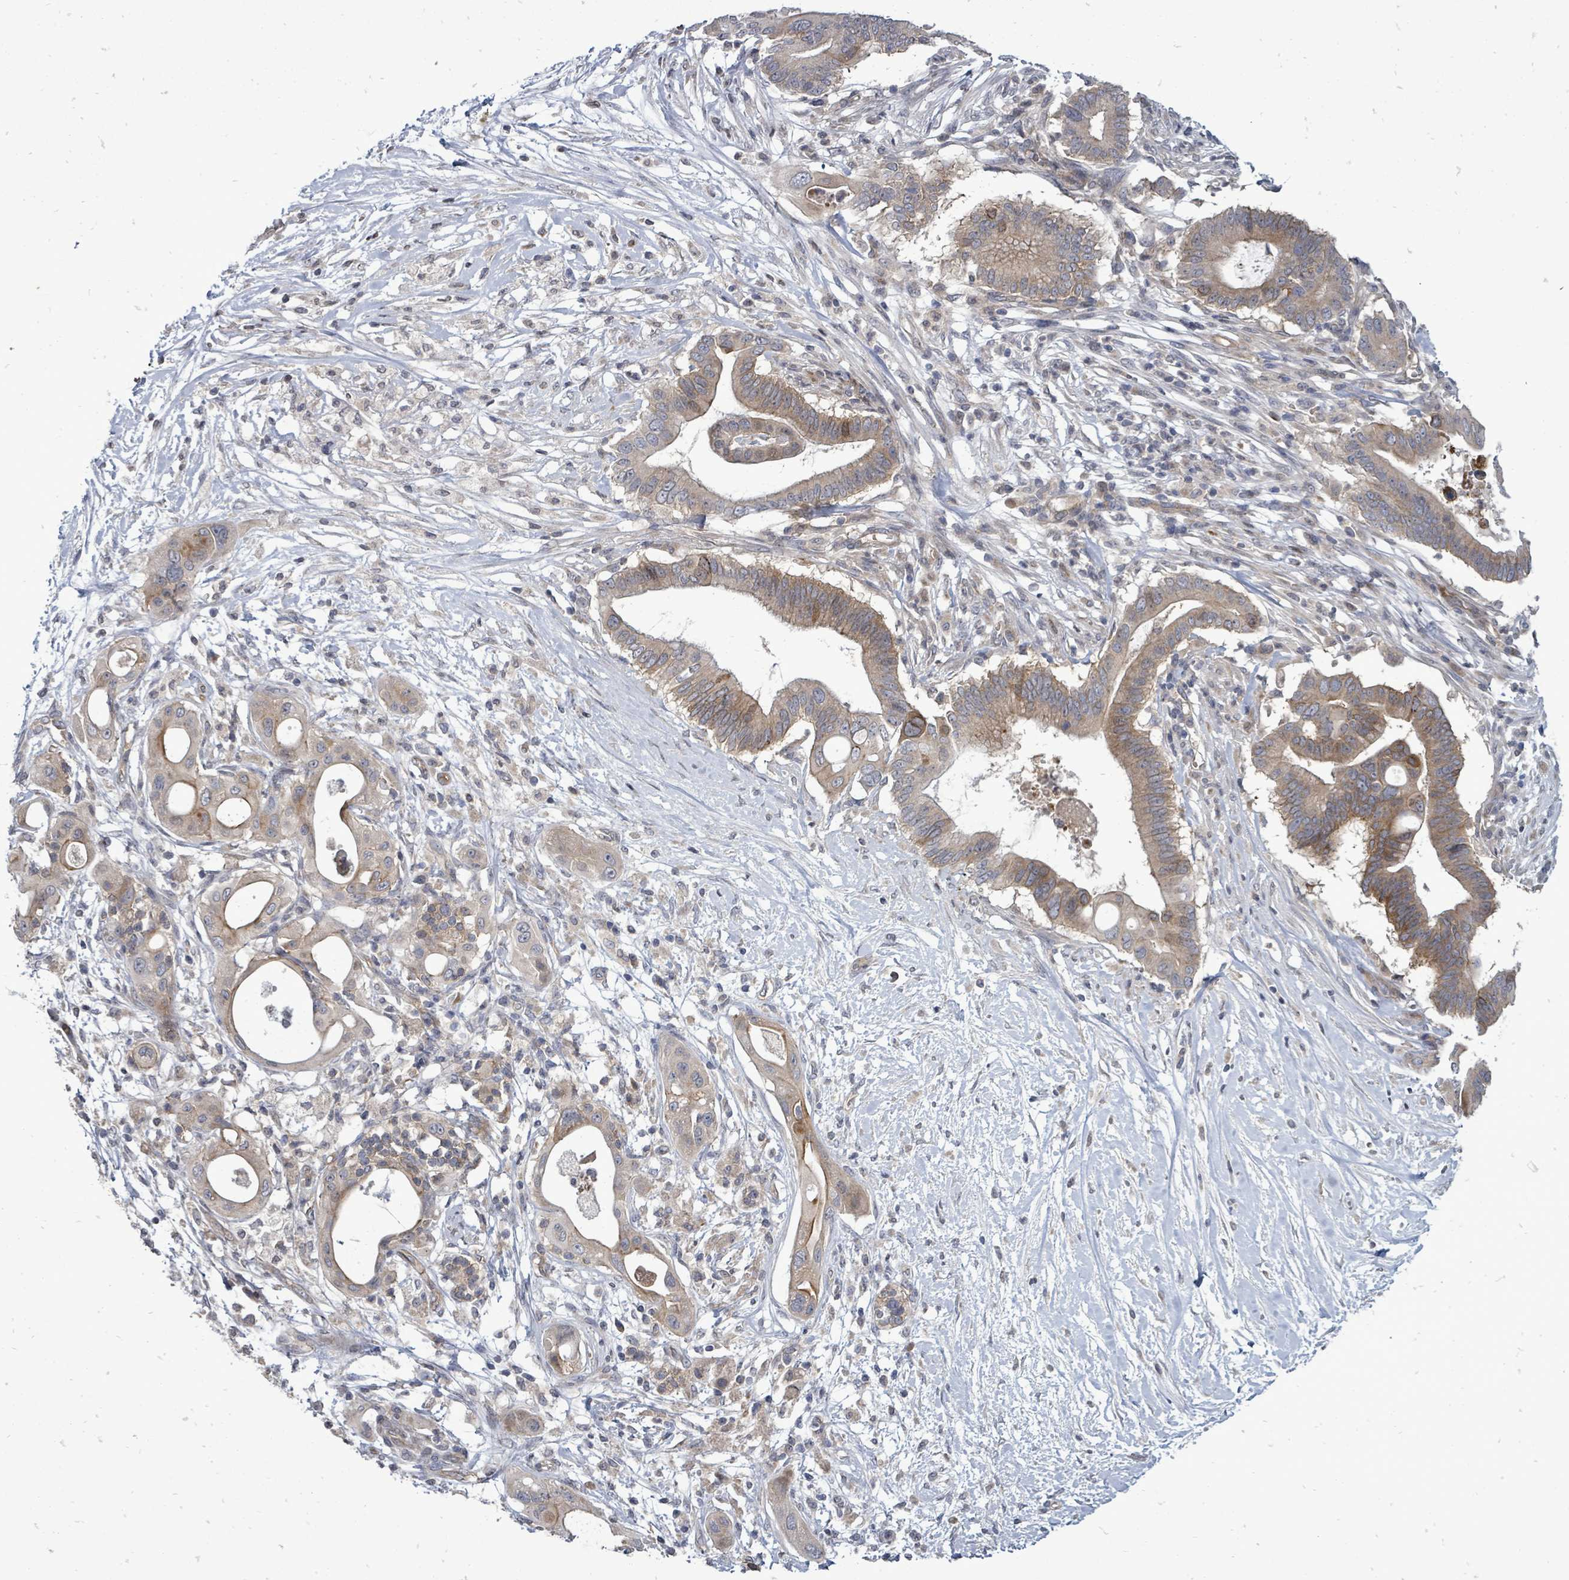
{"staining": {"intensity": "moderate", "quantity": ">75%", "location": "cytoplasmic/membranous"}, "tissue": "pancreatic cancer", "cell_type": "Tumor cells", "image_type": "cancer", "snomed": [{"axis": "morphology", "description": "Adenocarcinoma, NOS"}, {"axis": "topography", "description": "Pancreas"}], "caption": "IHC micrograph of adenocarcinoma (pancreatic) stained for a protein (brown), which displays medium levels of moderate cytoplasmic/membranous positivity in about >75% of tumor cells.", "gene": "RALGAPB", "patient": {"sex": "male", "age": 68}}